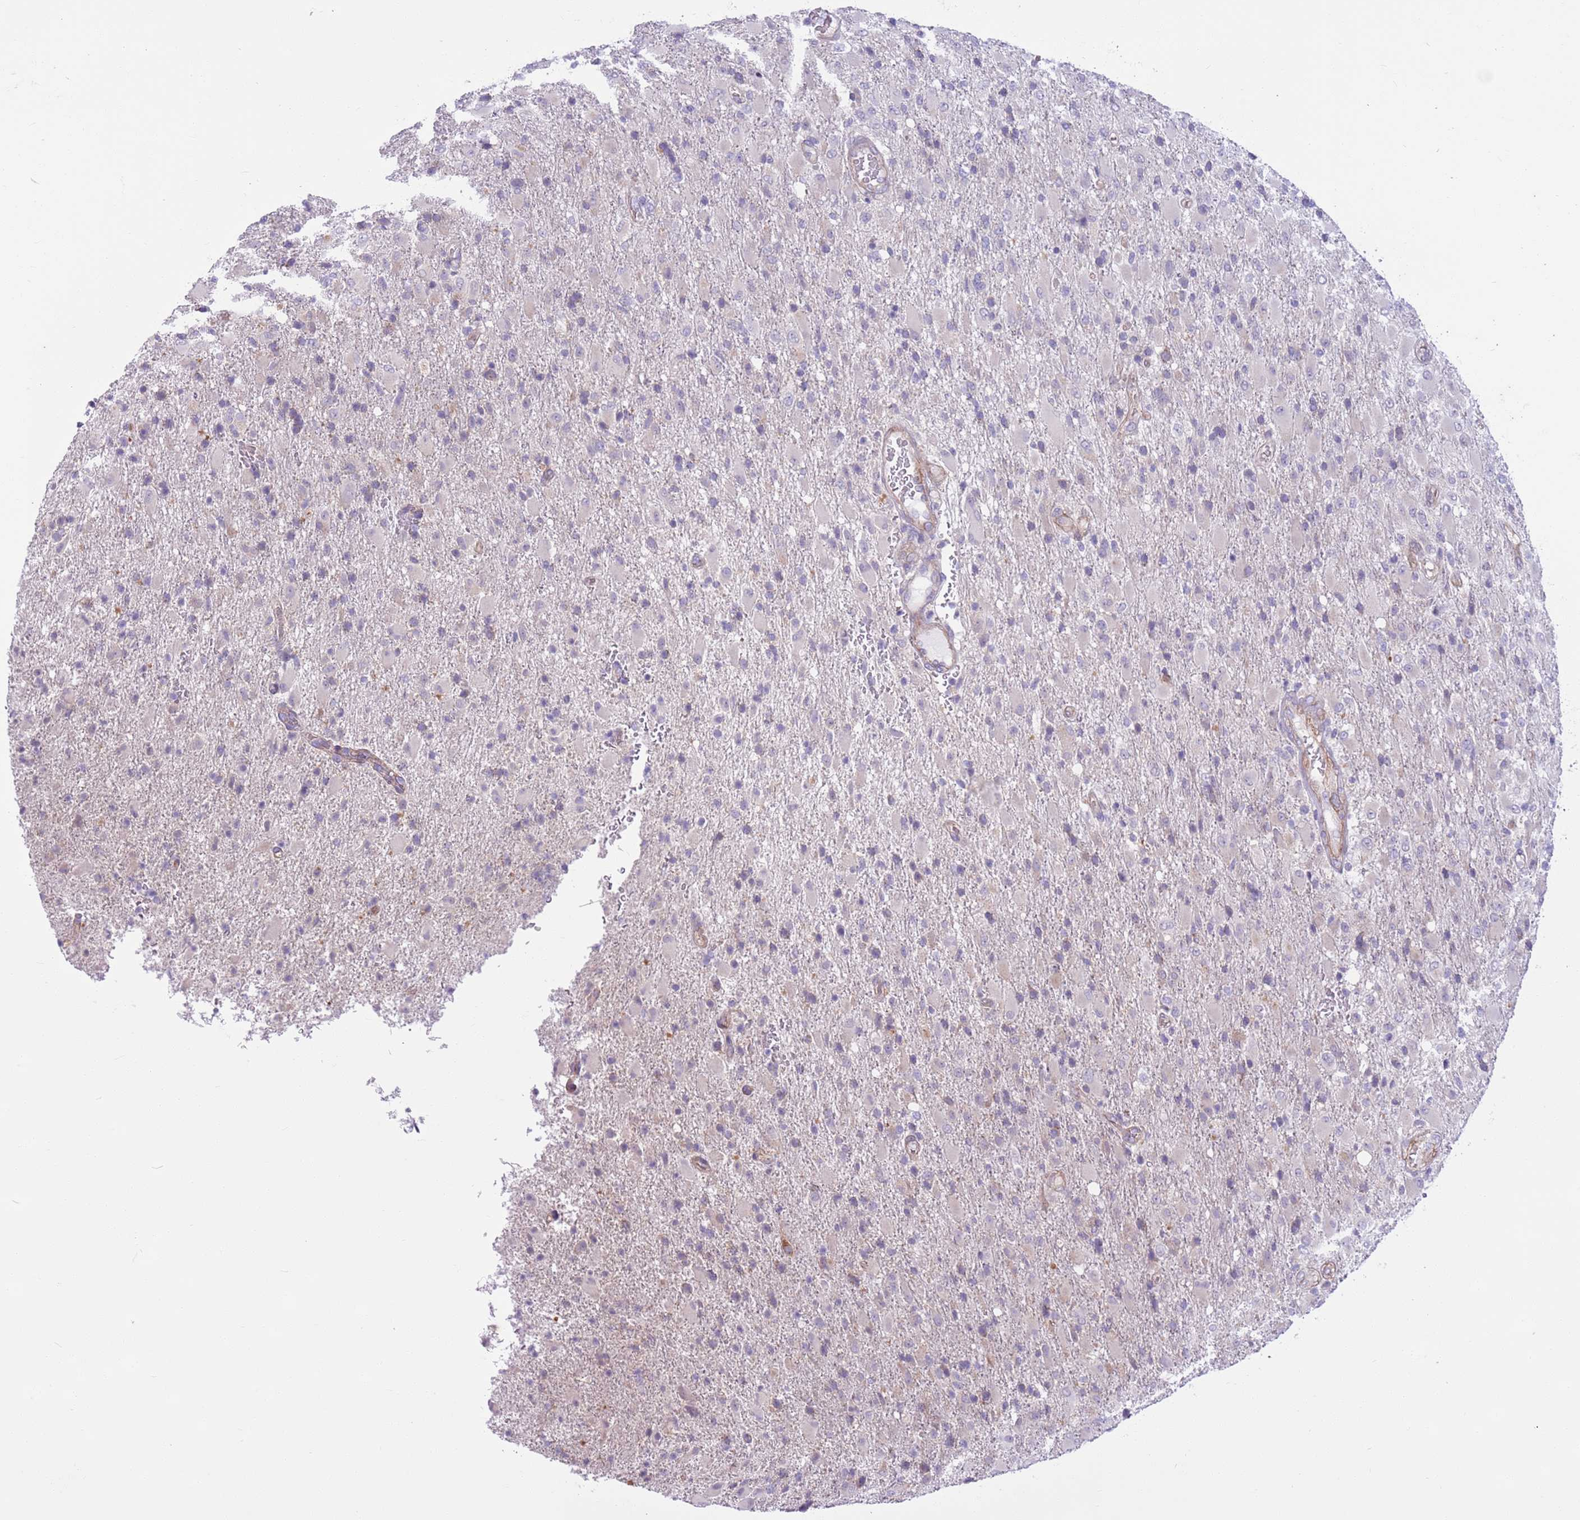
{"staining": {"intensity": "negative", "quantity": "none", "location": "none"}, "tissue": "glioma", "cell_type": "Tumor cells", "image_type": "cancer", "snomed": [{"axis": "morphology", "description": "Glioma, malignant, Low grade"}, {"axis": "topography", "description": "Brain"}], "caption": "Tumor cells are negative for brown protein staining in malignant low-grade glioma.", "gene": "PARP8", "patient": {"sex": "male", "age": 65}}